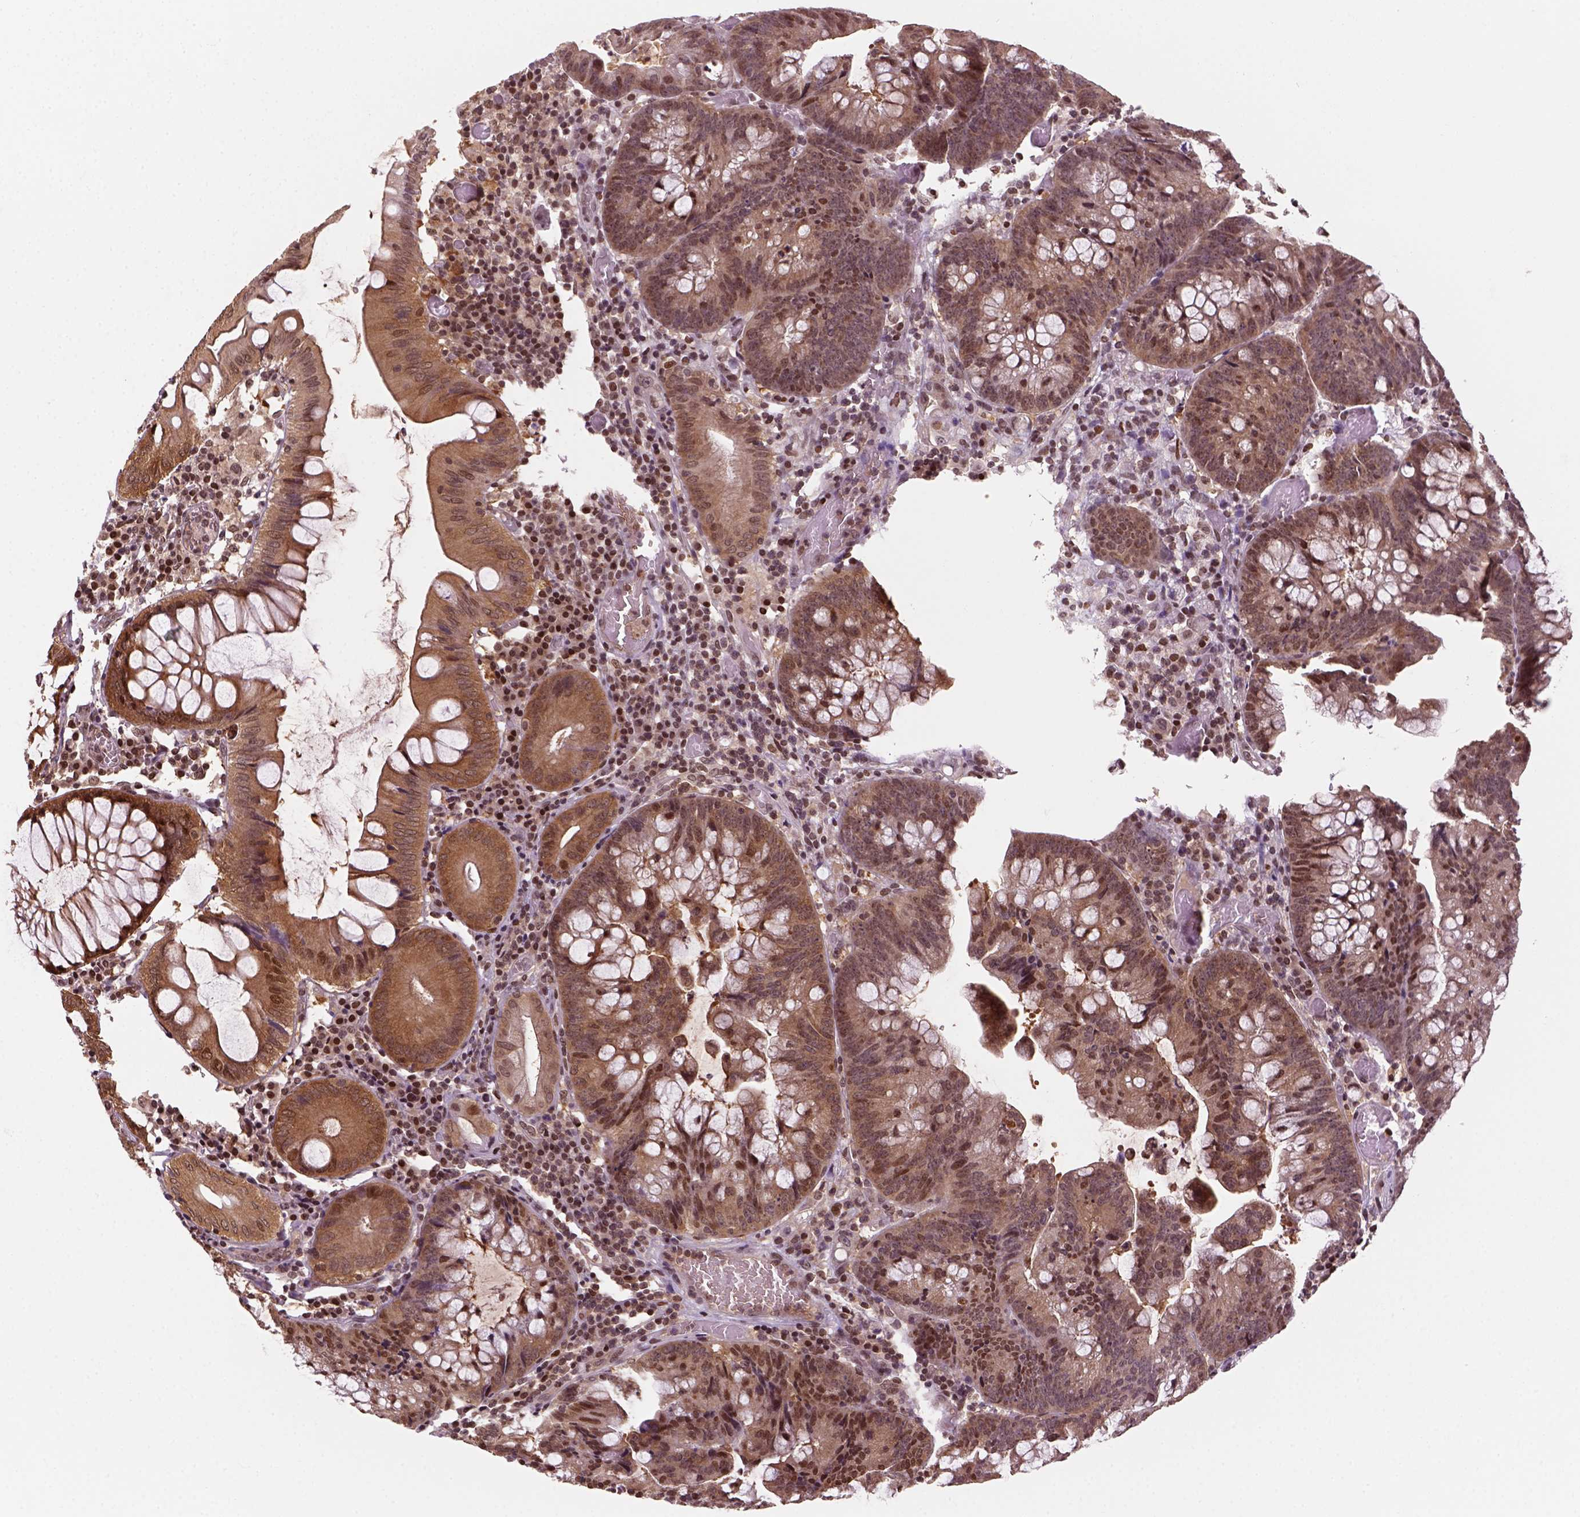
{"staining": {"intensity": "moderate", "quantity": ">75%", "location": "cytoplasmic/membranous,nuclear"}, "tissue": "colorectal cancer", "cell_type": "Tumor cells", "image_type": "cancer", "snomed": [{"axis": "morphology", "description": "Adenocarcinoma, NOS"}, {"axis": "topography", "description": "Colon"}], "caption": "A brown stain highlights moderate cytoplasmic/membranous and nuclear expression of a protein in colorectal adenocarcinoma tumor cells.", "gene": "GOT1", "patient": {"sex": "male", "age": 62}}